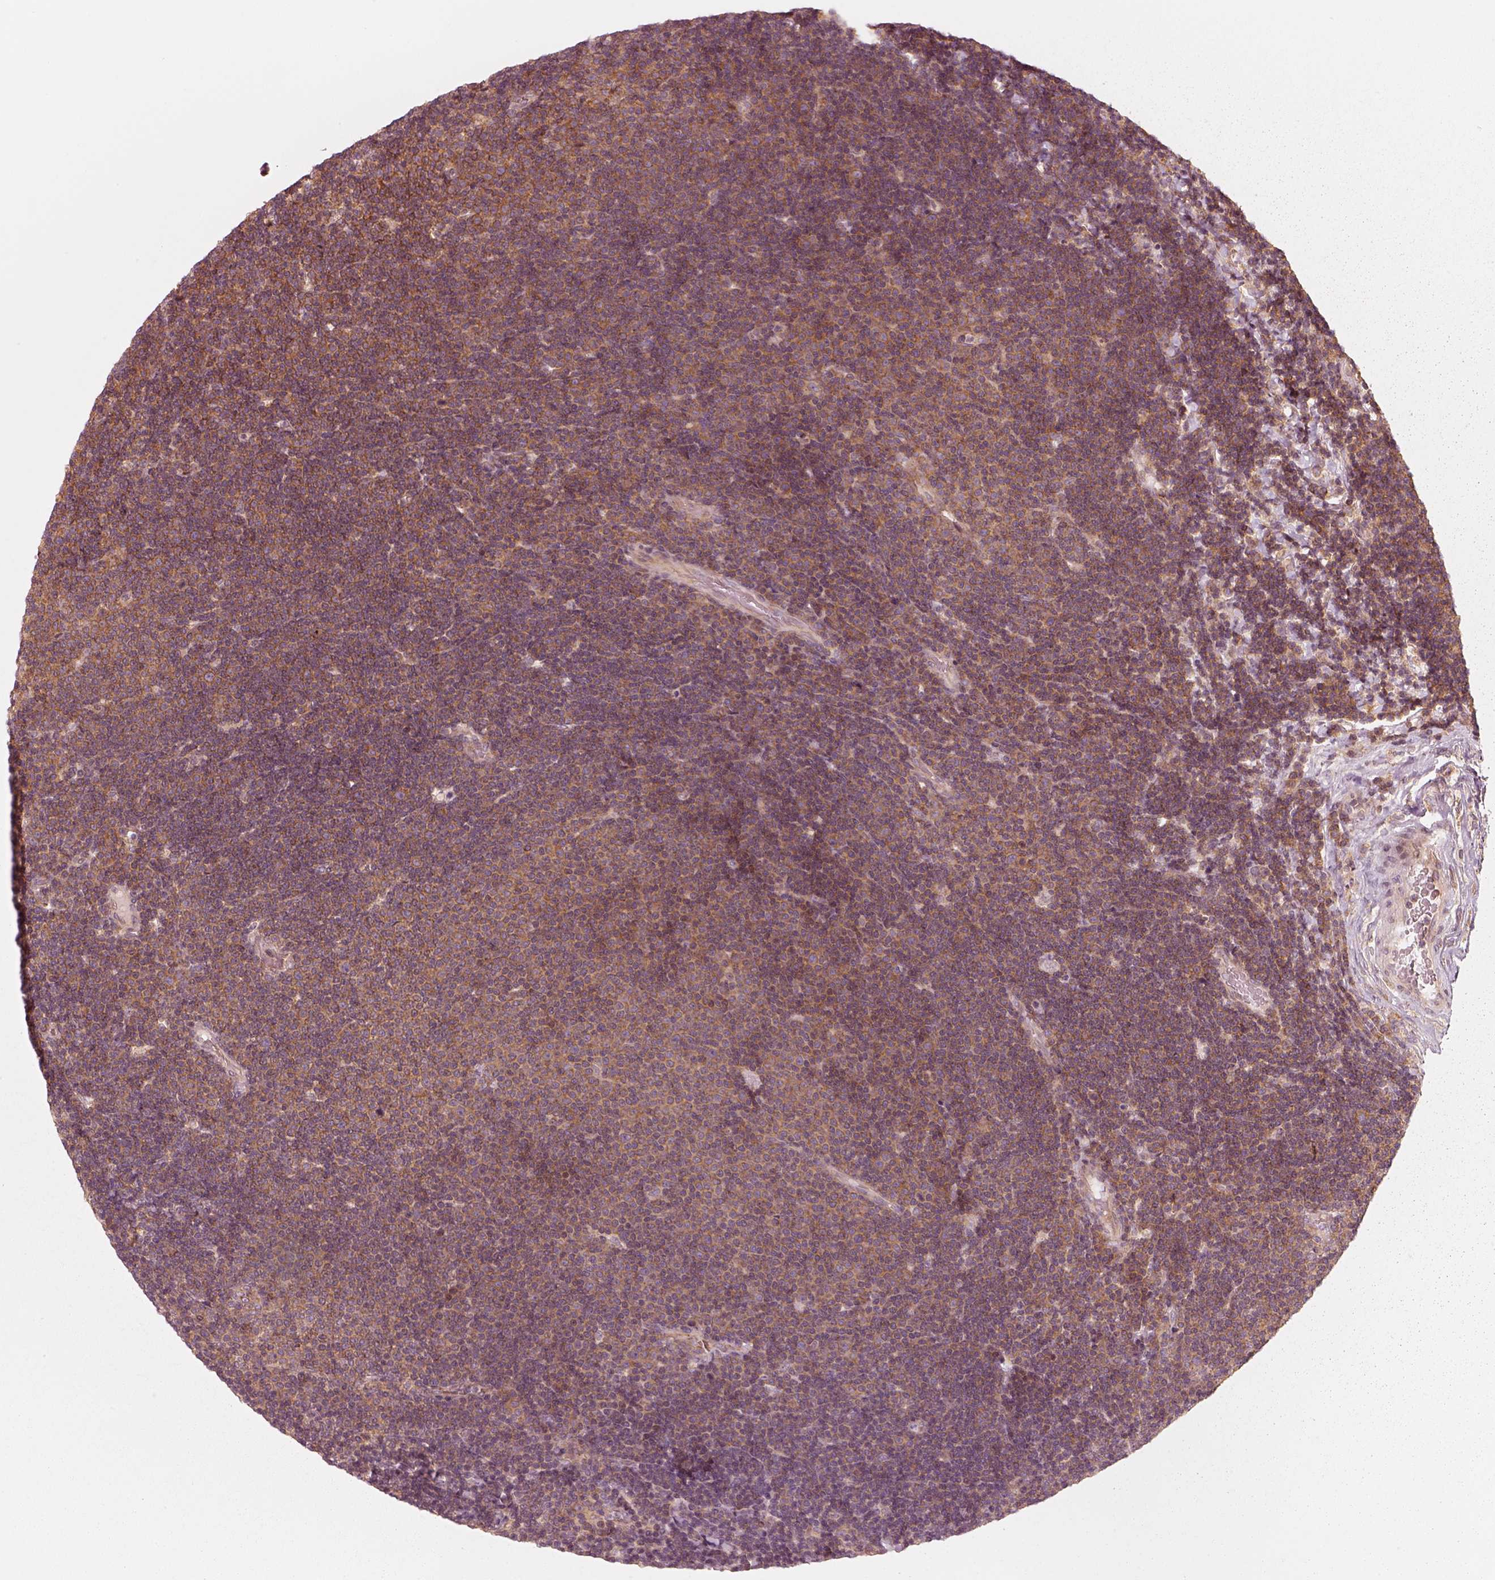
{"staining": {"intensity": "strong", "quantity": ">75%", "location": "cytoplasmic/membranous"}, "tissue": "lymphoma", "cell_type": "Tumor cells", "image_type": "cancer", "snomed": [{"axis": "morphology", "description": "Malignant lymphoma, non-Hodgkin's type, Low grade"}, {"axis": "topography", "description": "Brain"}], "caption": "Immunohistochemistry (IHC) (DAB (3,3'-diaminobenzidine)) staining of lymphoma displays strong cytoplasmic/membranous protein positivity in approximately >75% of tumor cells.", "gene": "CNOT2", "patient": {"sex": "female", "age": 66}}